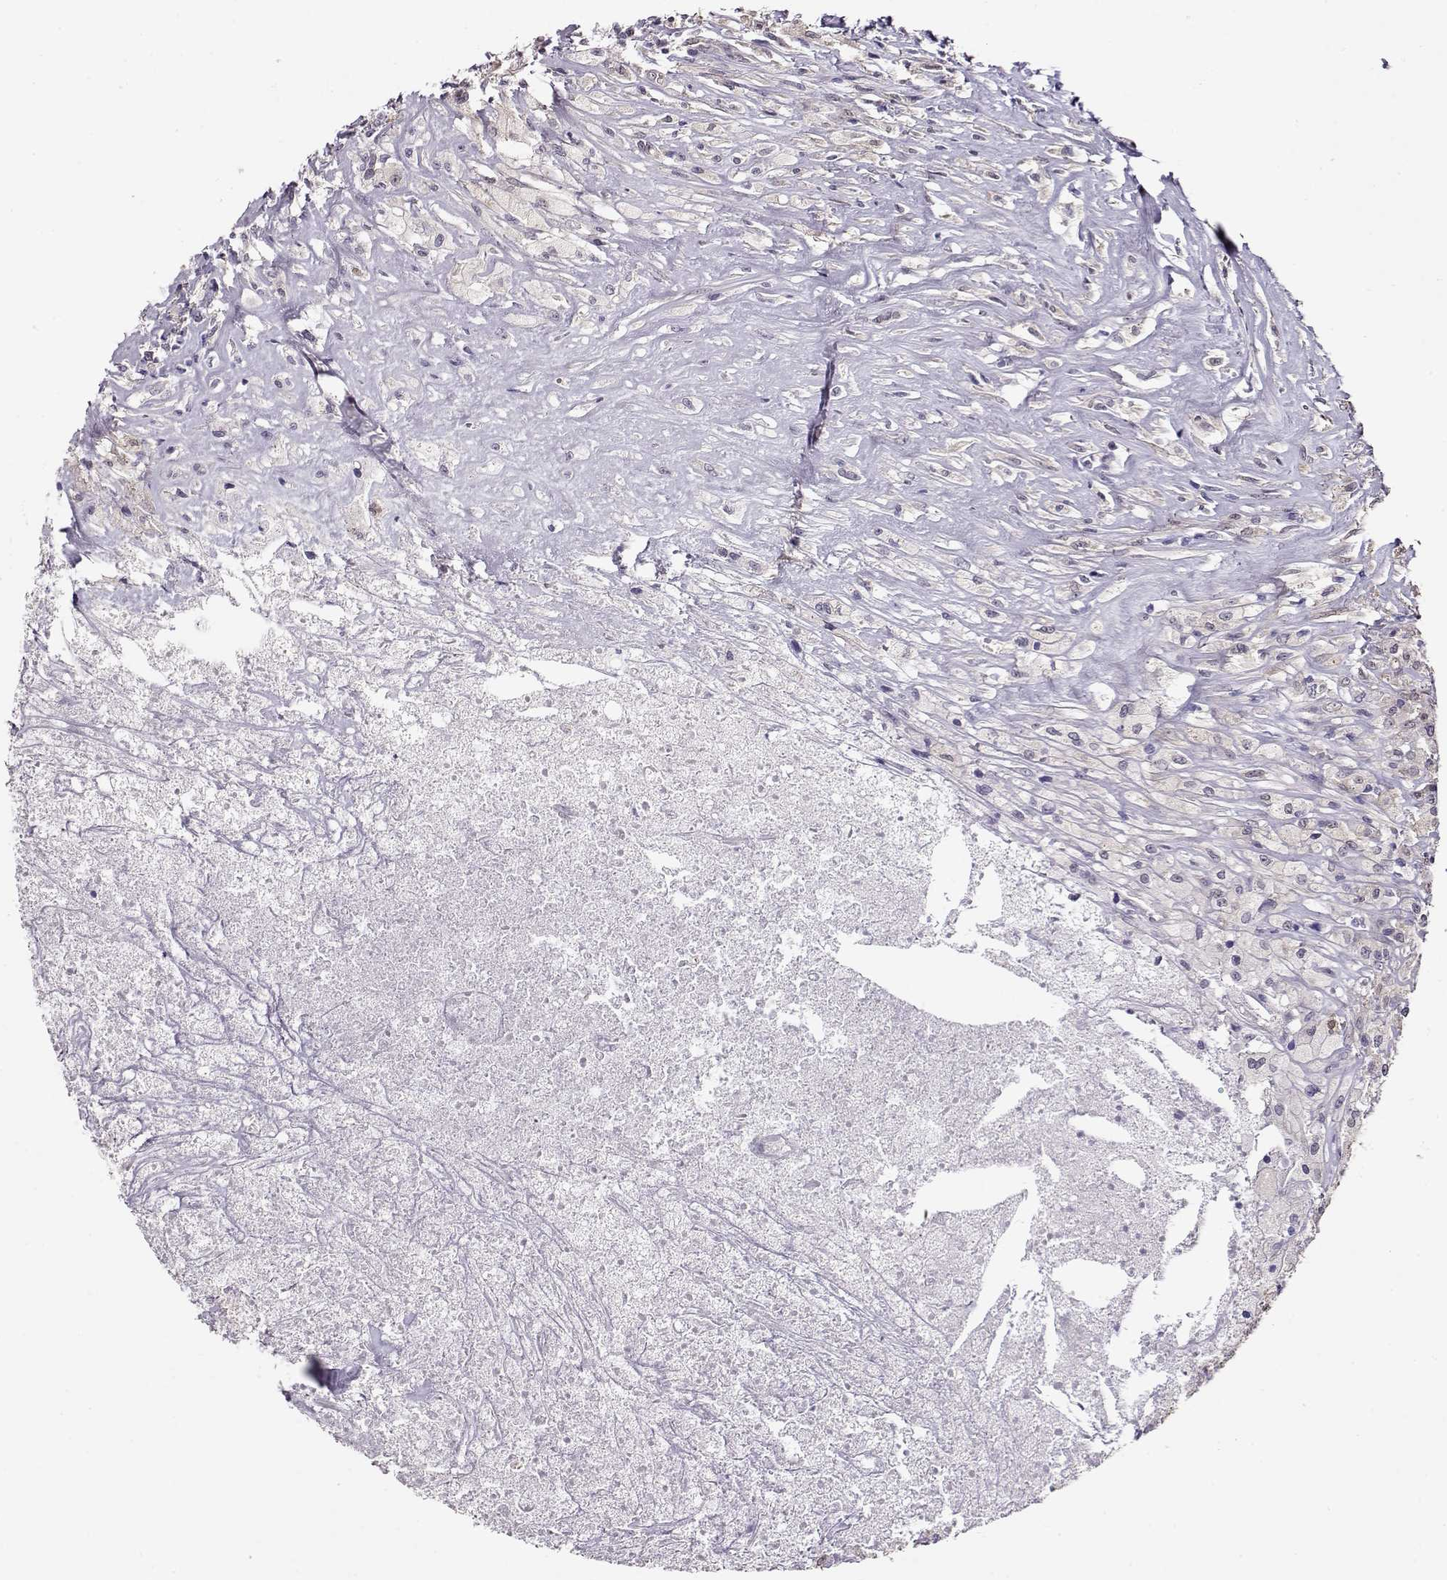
{"staining": {"intensity": "negative", "quantity": "none", "location": "none"}, "tissue": "testis cancer", "cell_type": "Tumor cells", "image_type": "cancer", "snomed": [{"axis": "morphology", "description": "Necrosis, NOS"}, {"axis": "morphology", "description": "Carcinoma, Embryonal, NOS"}, {"axis": "topography", "description": "Testis"}], "caption": "Image shows no protein positivity in tumor cells of testis embryonal carcinoma tissue.", "gene": "CCR8", "patient": {"sex": "male", "age": 19}}